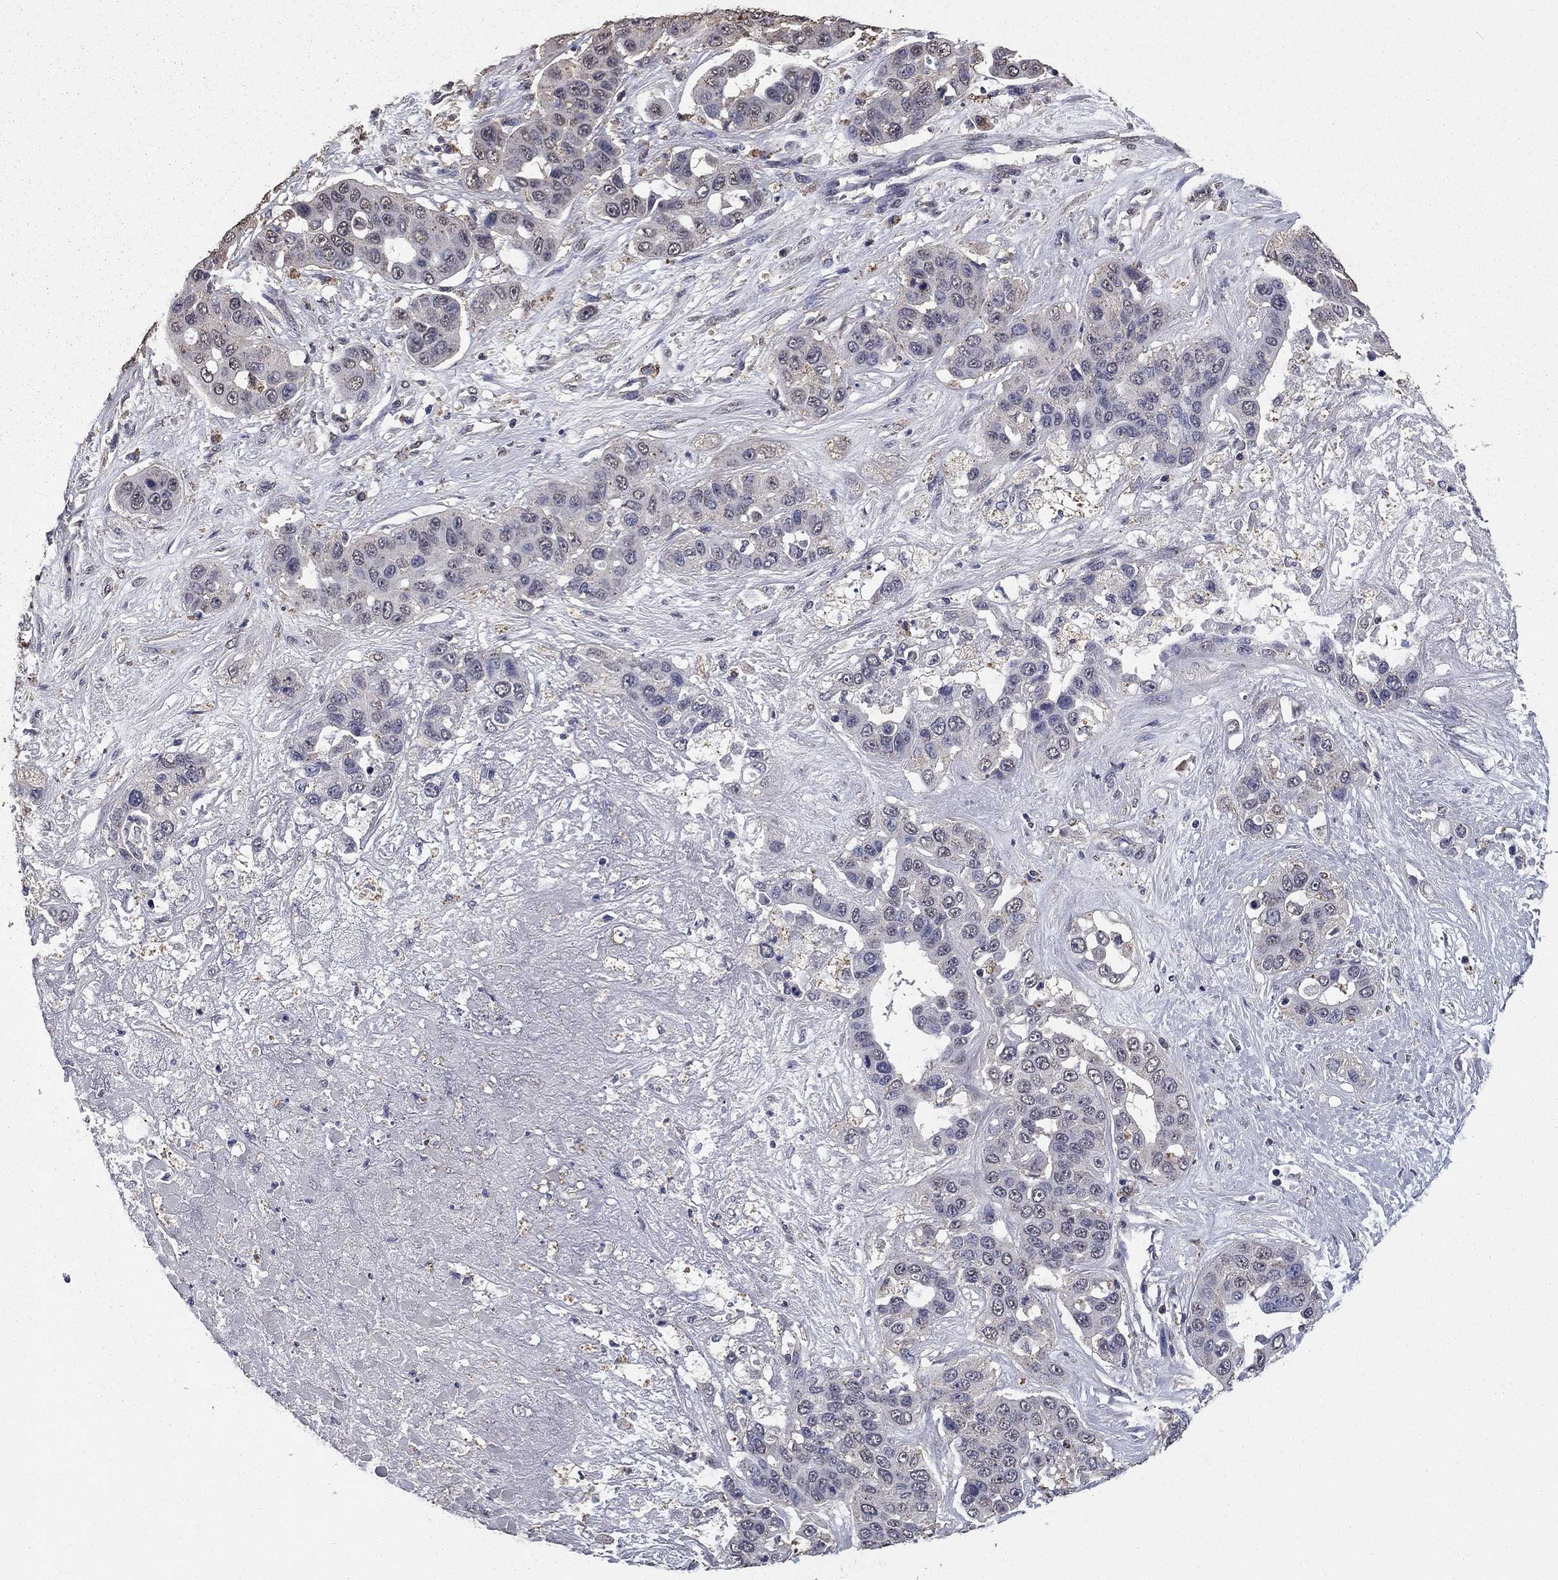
{"staining": {"intensity": "negative", "quantity": "none", "location": "none"}, "tissue": "liver cancer", "cell_type": "Tumor cells", "image_type": "cancer", "snomed": [{"axis": "morphology", "description": "Cholangiocarcinoma"}, {"axis": "topography", "description": "Liver"}], "caption": "Tumor cells show no significant positivity in cholangiocarcinoma (liver).", "gene": "MFAP3L", "patient": {"sex": "female", "age": 52}}